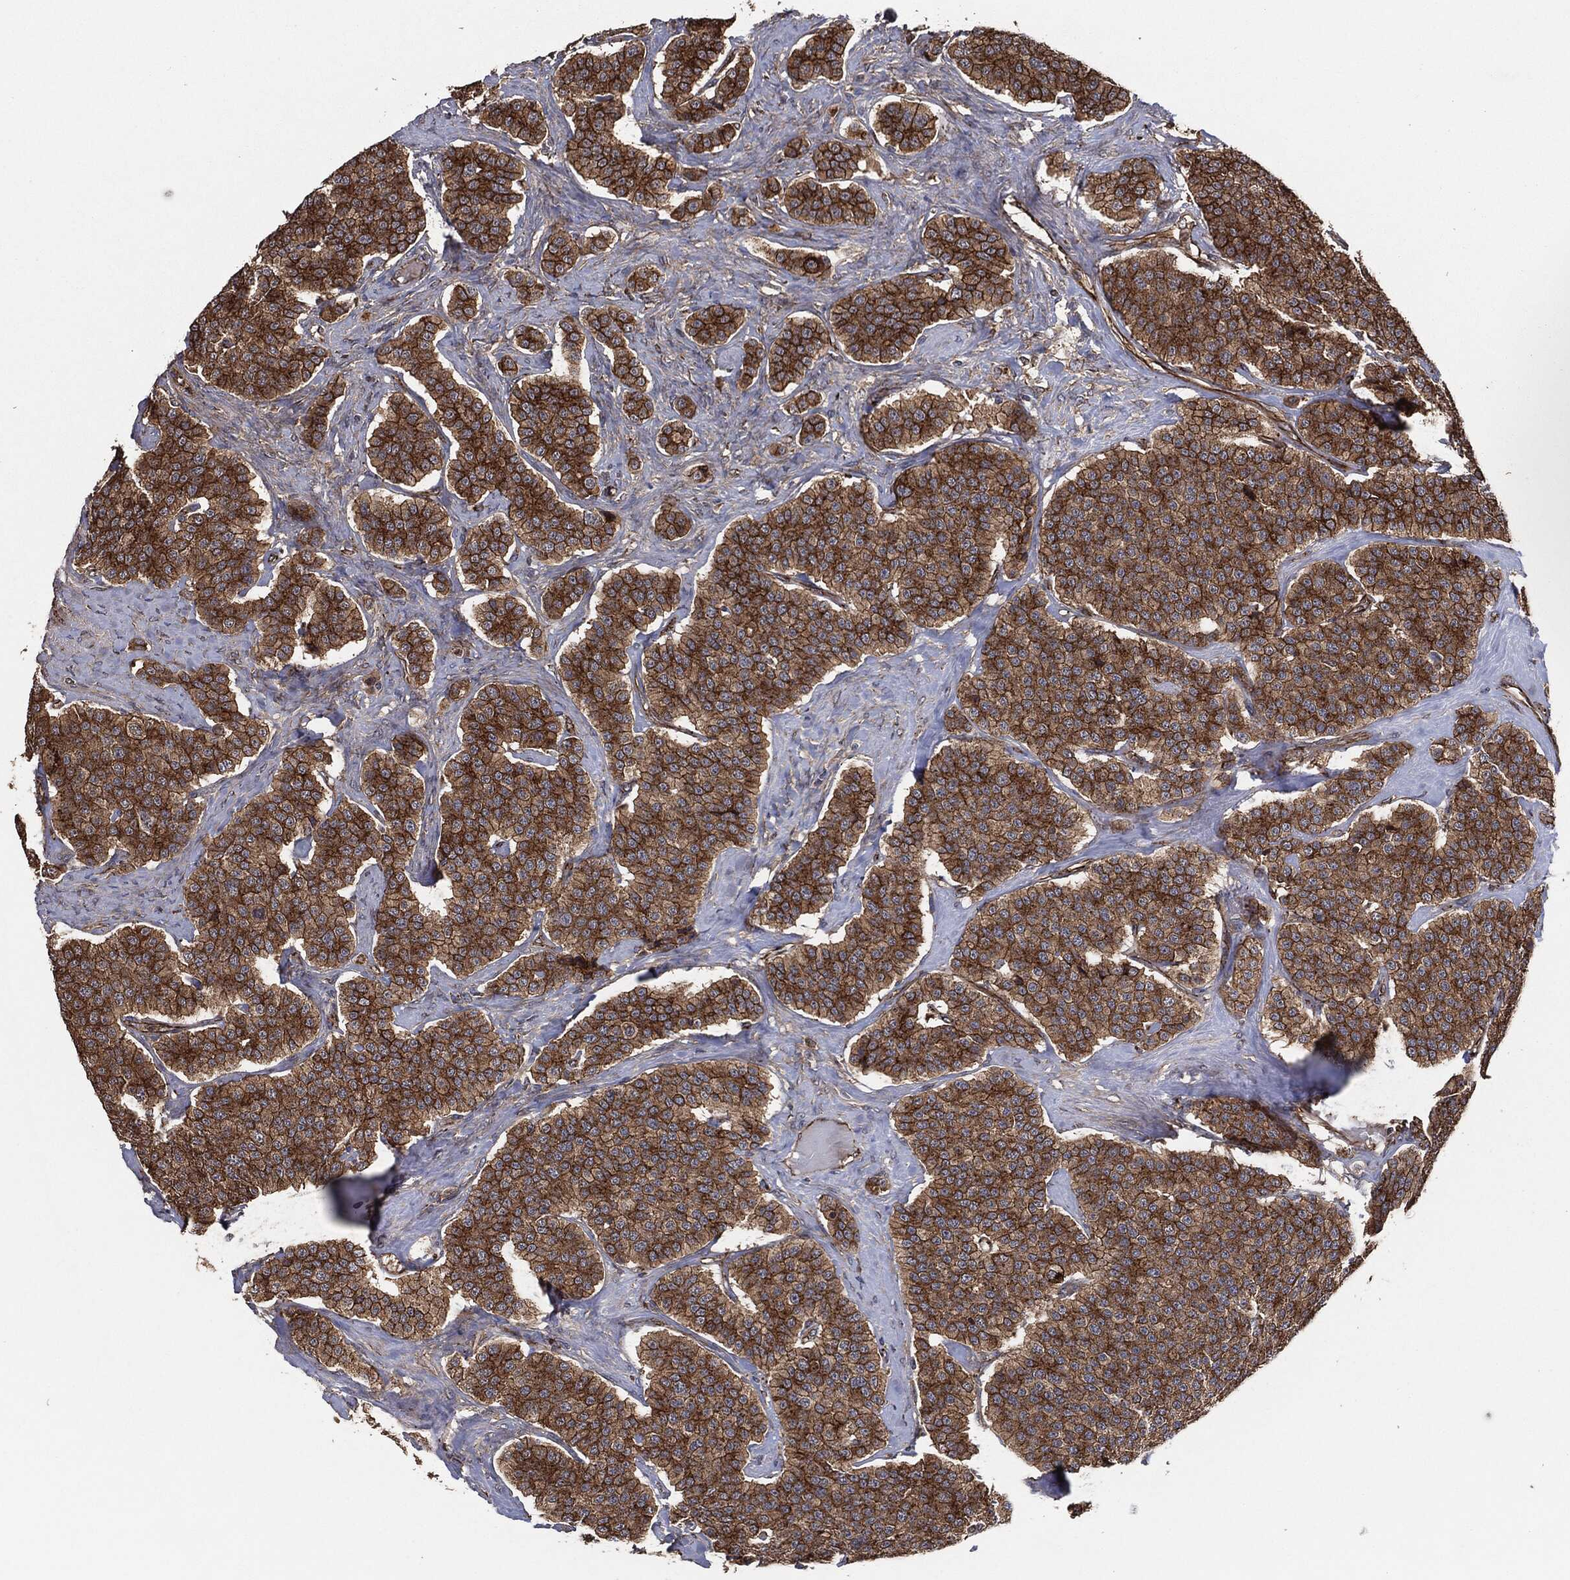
{"staining": {"intensity": "strong", "quantity": "25%-75%", "location": "cytoplasmic/membranous"}, "tissue": "carcinoid", "cell_type": "Tumor cells", "image_type": "cancer", "snomed": [{"axis": "morphology", "description": "Carcinoid, malignant, NOS"}, {"axis": "topography", "description": "Small intestine"}], "caption": "Immunohistochemical staining of malignant carcinoid exhibits strong cytoplasmic/membranous protein expression in approximately 25%-75% of tumor cells.", "gene": "CTNNA1", "patient": {"sex": "female", "age": 58}}